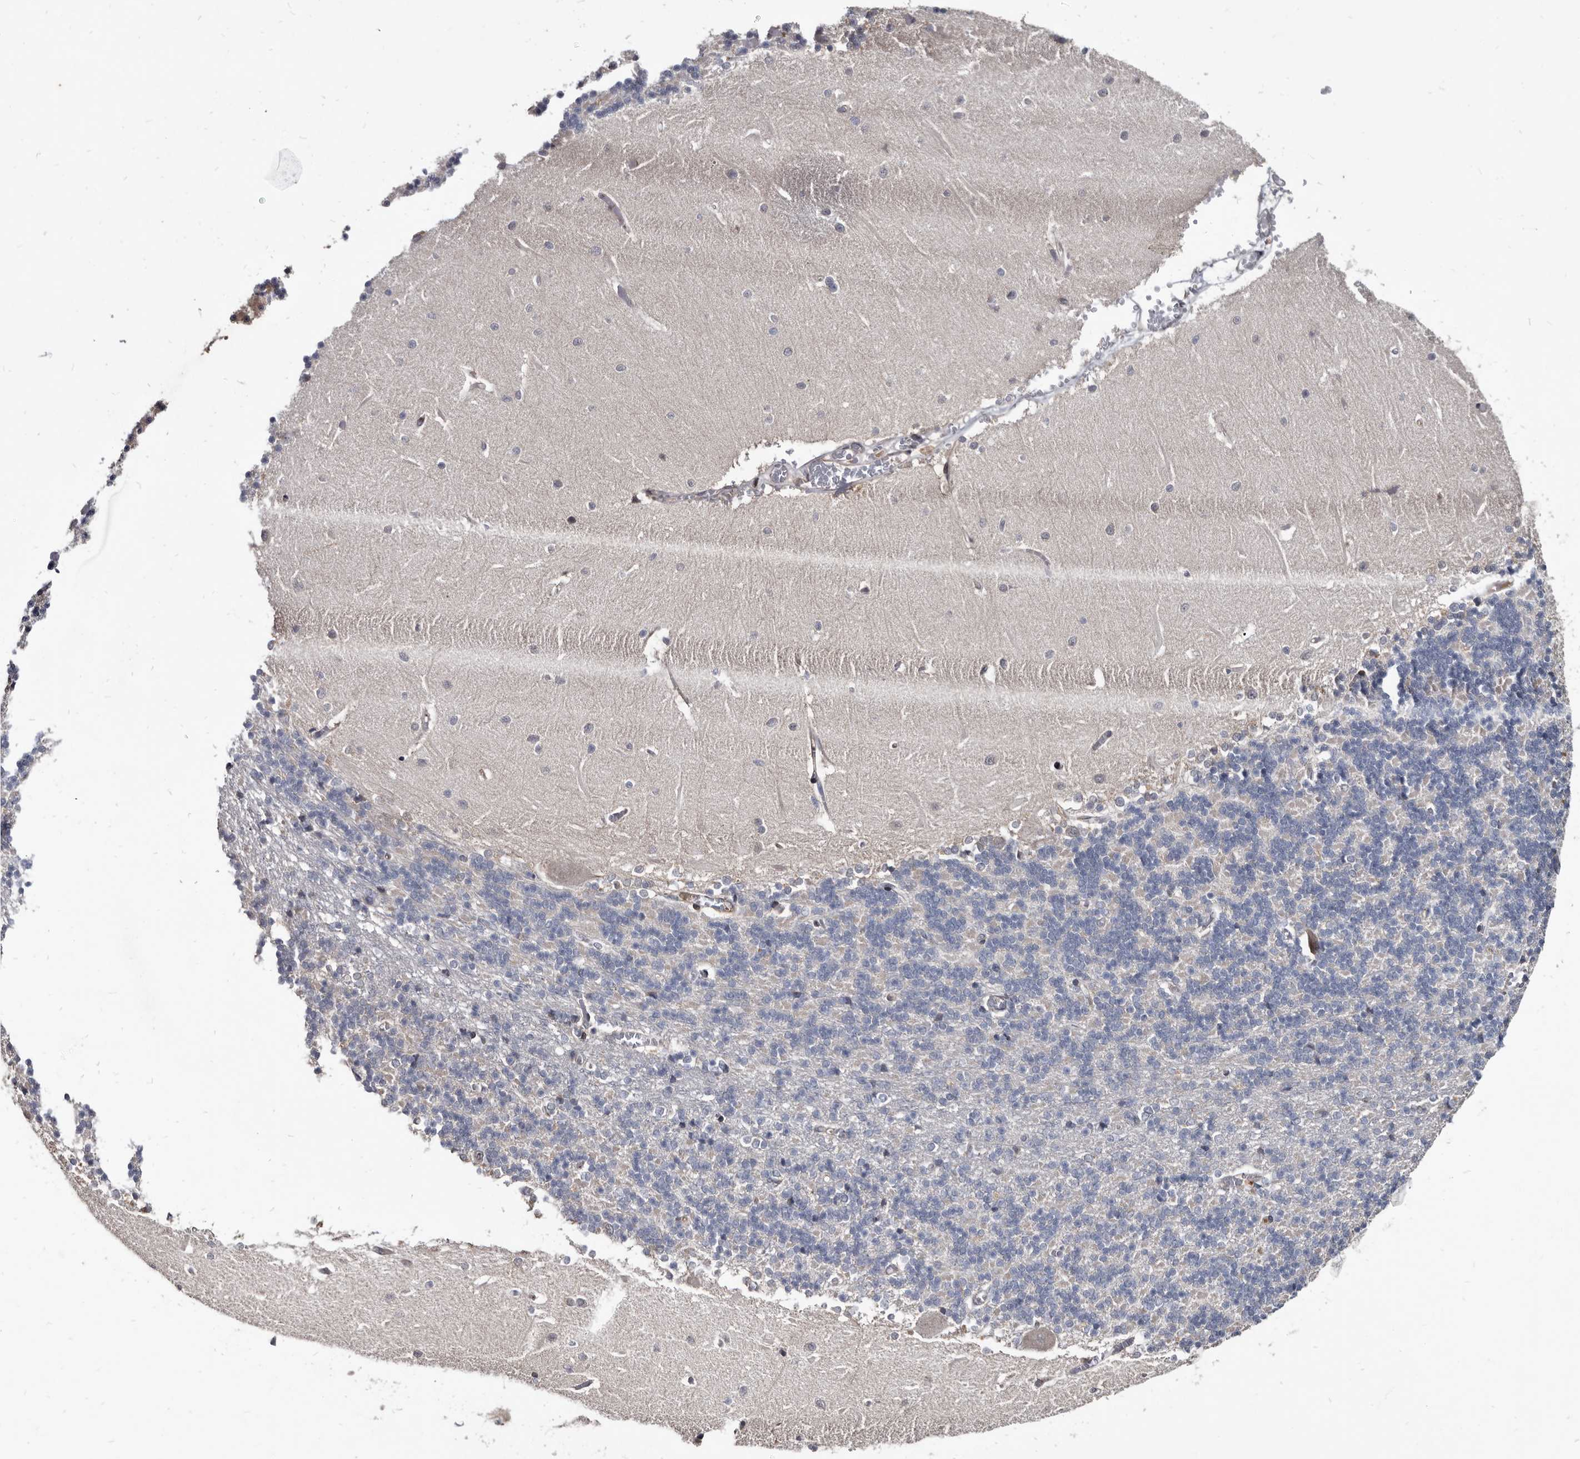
{"staining": {"intensity": "negative", "quantity": "none", "location": "none"}, "tissue": "cerebellum", "cell_type": "Cells in granular layer", "image_type": "normal", "snomed": [{"axis": "morphology", "description": "Normal tissue, NOS"}, {"axis": "topography", "description": "Cerebellum"}], "caption": "Image shows no protein expression in cells in granular layer of unremarkable cerebellum.", "gene": "PROM1", "patient": {"sex": "male", "age": 37}}